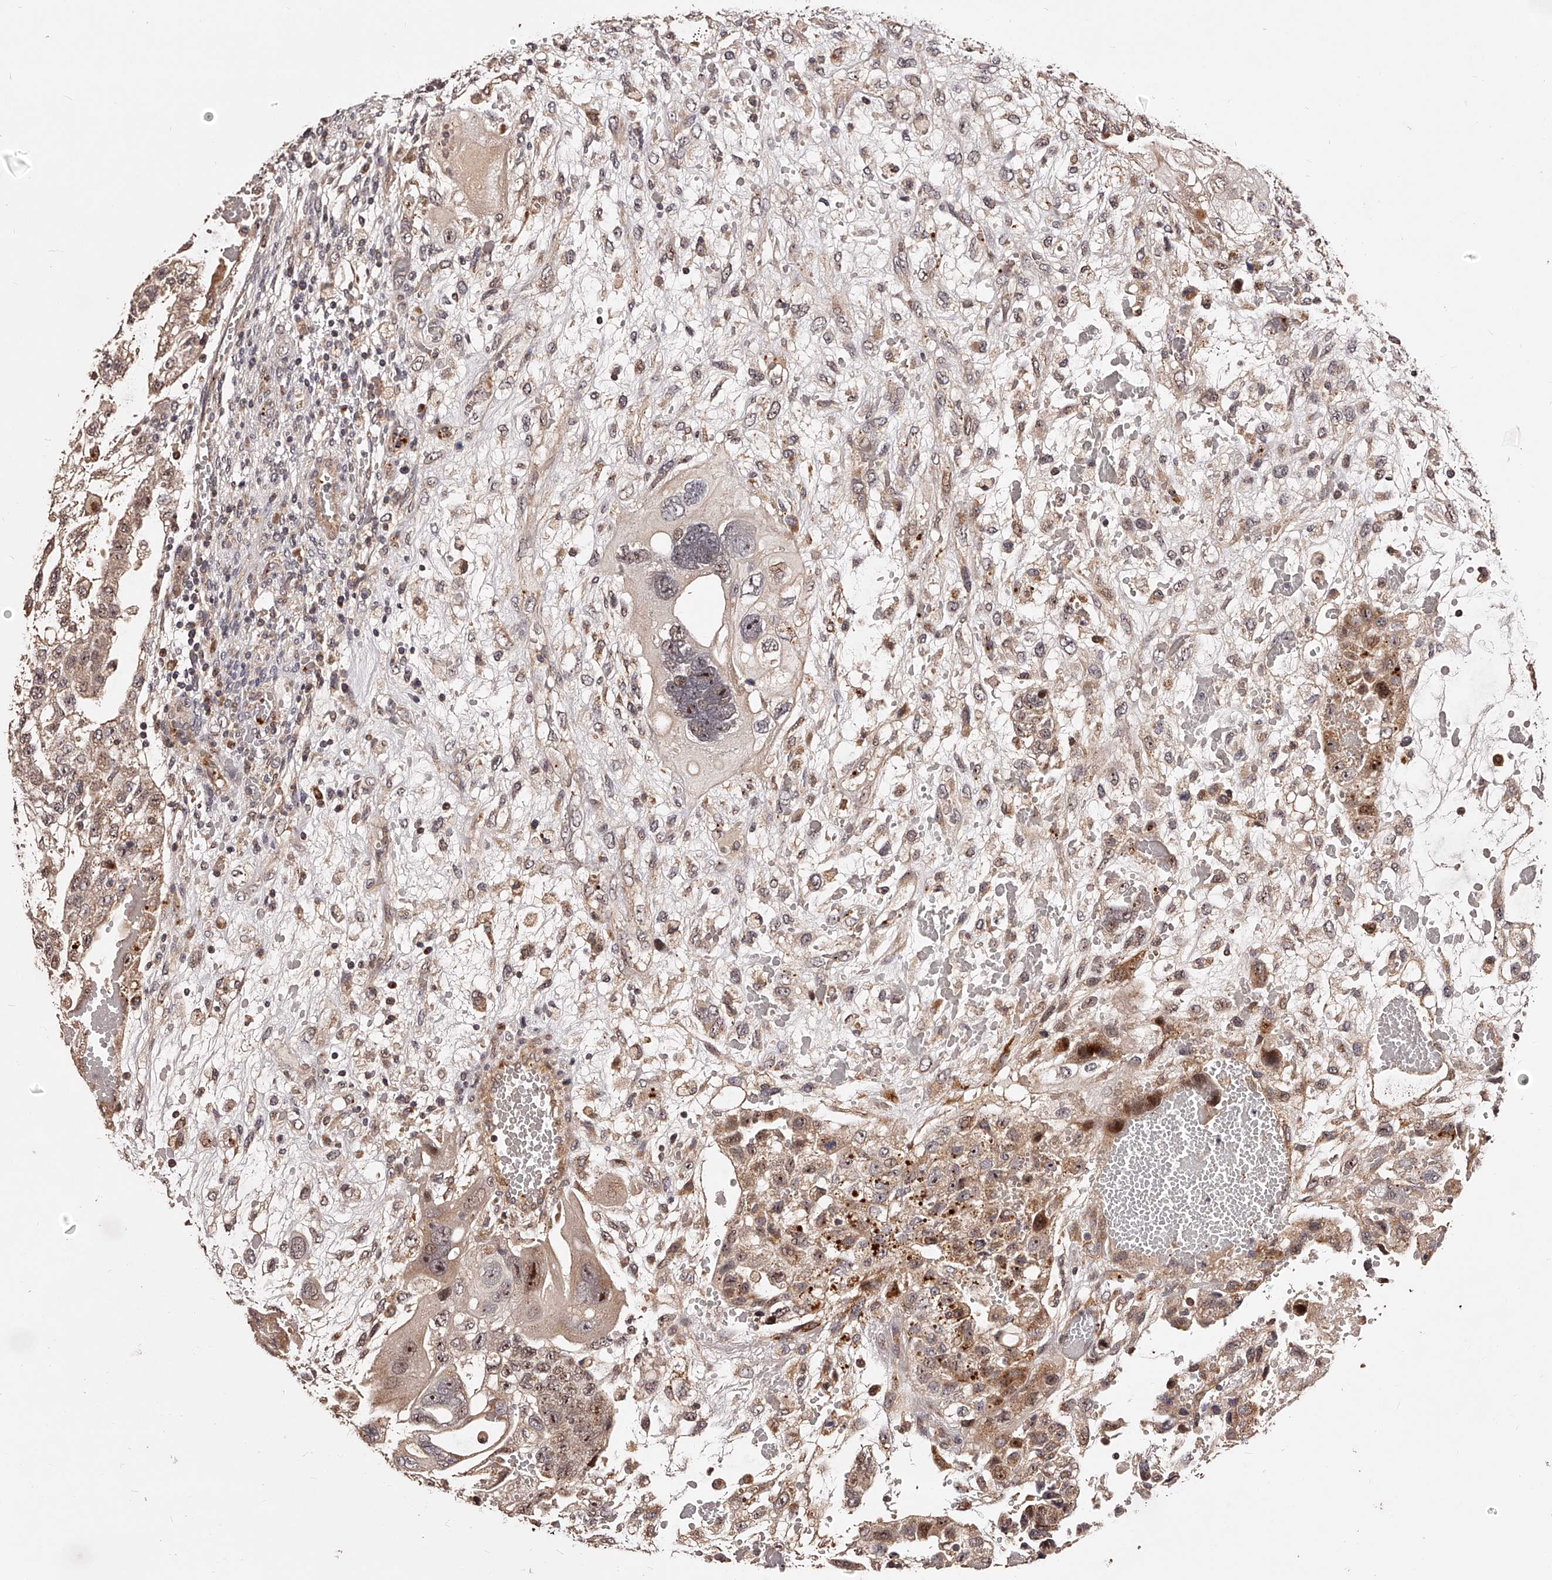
{"staining": {"intensity": "moderate", "quantity": ">75%", "location": "cytoplasmic/membranous,nuclear"}, "tissue": "testis cancer", "cell_type": "Tumor cells", "image_type": "cancer", "snomed": [{"axis": "morphology", "description": "Carcinoma, Embryonal, NOS"}, {"axis": "topography", "description": "Testis"}], "caption": "DAB (3,3'-diaminobenzidine) immunohistochemical staining of testis embryonal carcinoma exhibits moderate cytoplasmic/membranous and nuclear protein expression in about >75% of tumor cells. The protein of interest is stained brown, and the nuclei are stained in blue (DAB IHC with brightfield microscopy, high magnification).", "gene": "ZNF502", "patient": {"sex": "male", "age": 36}}